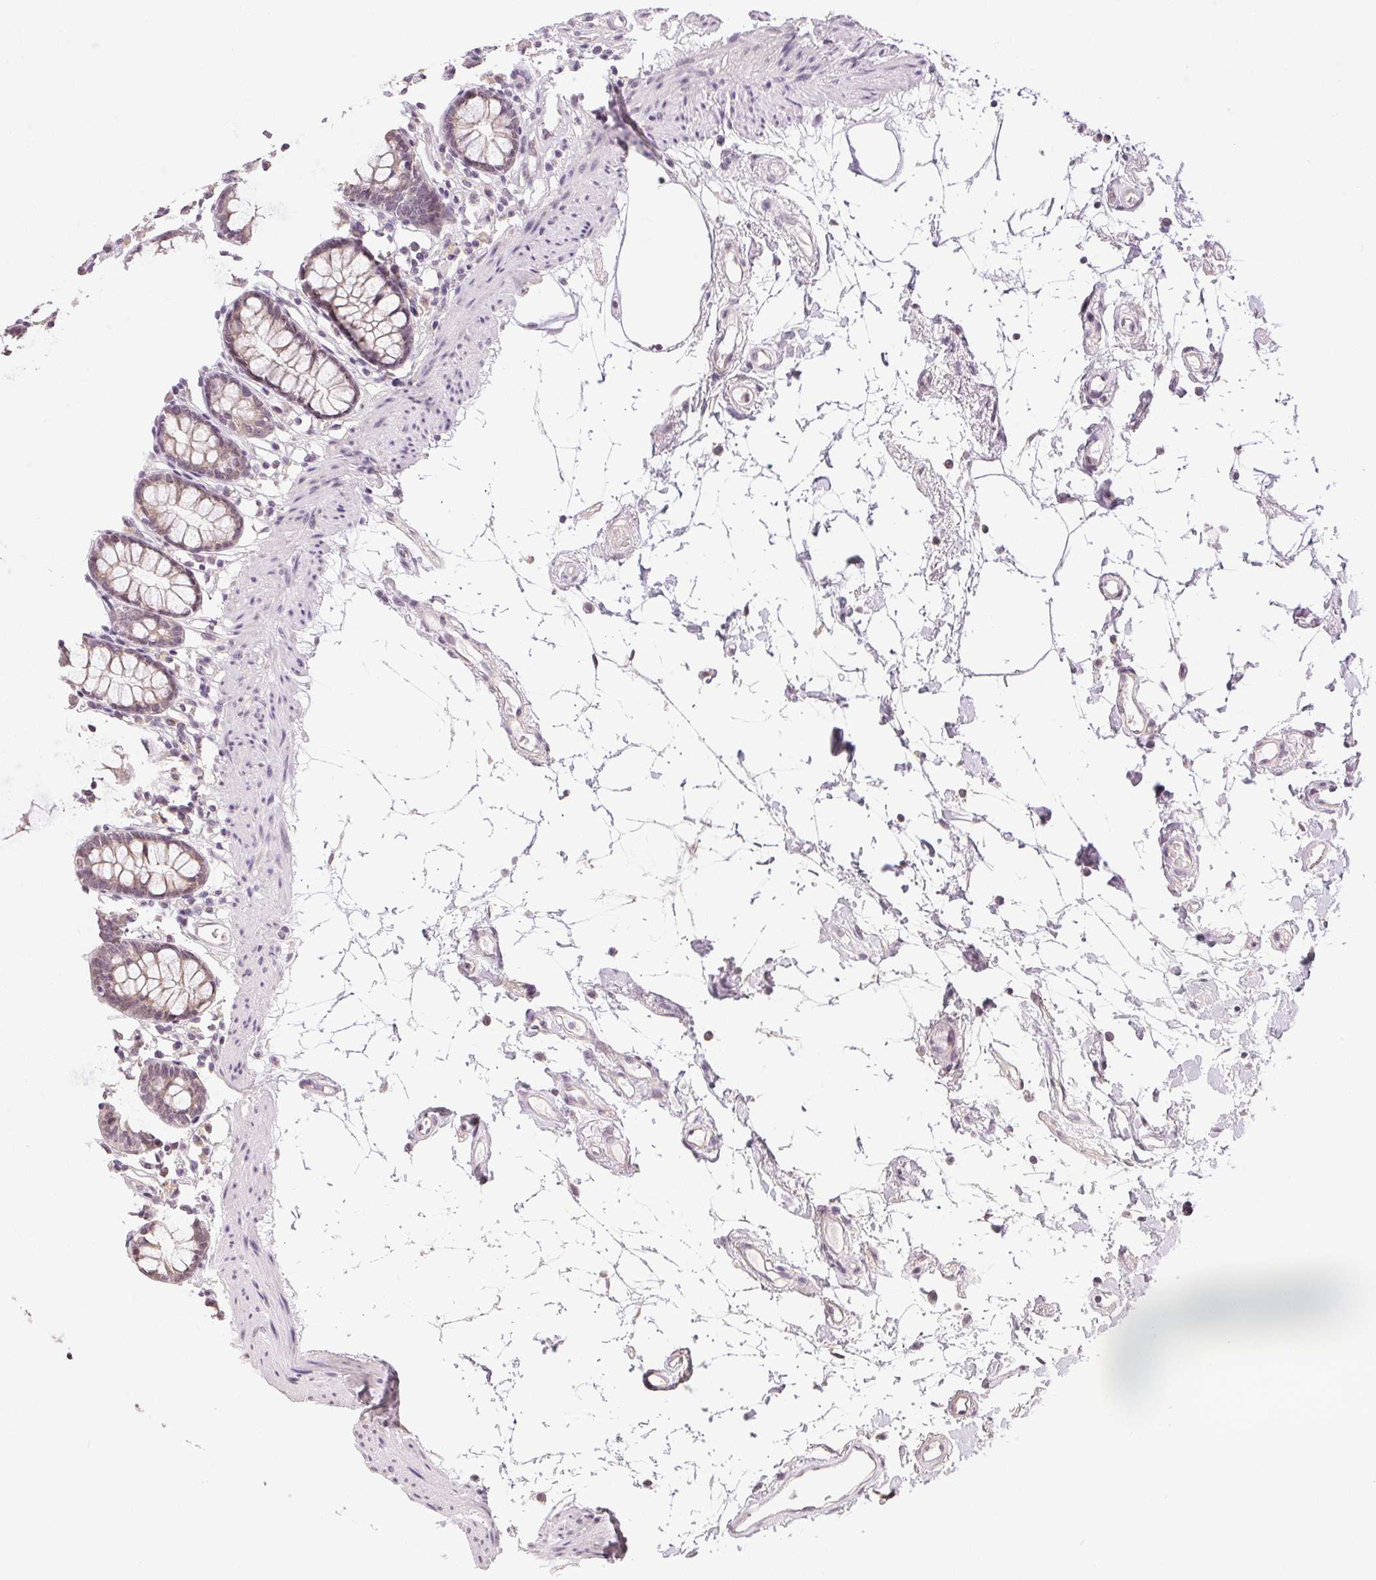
{"staining": {"intensity": "negative", "quantity": "none", "location": "none"}, "tissue": "colon", "cell_type": "Endothelial cells", "image_type": "normal", "snomed": [{"axis": "morphology", "description": "Normal tissue, NOS"}, {"axis": "topography", "description": "Colon"}], "caption": "This photomicrograph is of benign colon stained with immunohistochemistry to label a protein in brown with the nuclei are counter-stained blue. There is no expression in endothelial cells.", "gene": "PLCB1", "patient": {"sex": "female", "age": 84}}